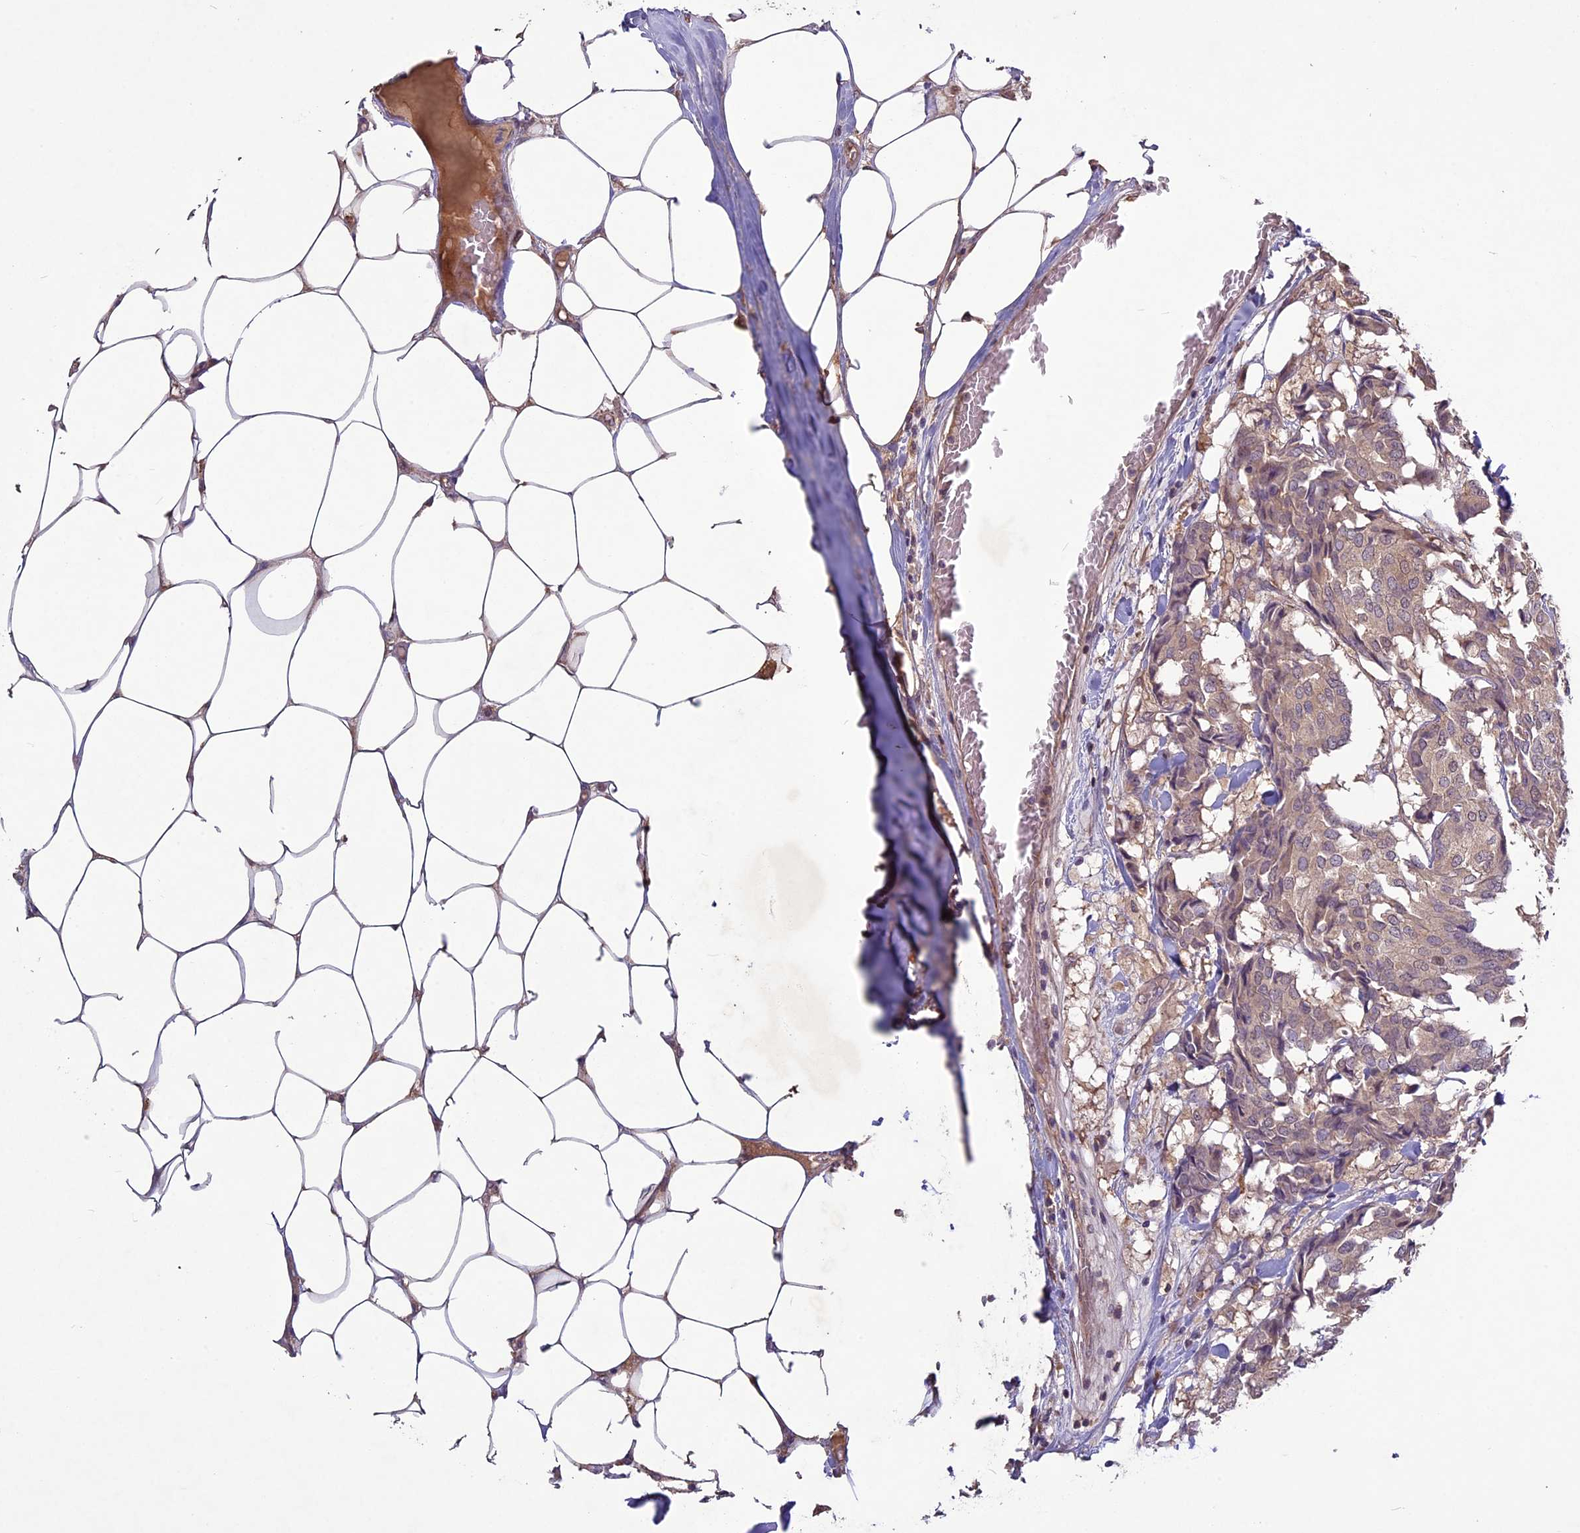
{"staining": {"intensity": "weak", "quantity": ">75%", "location": "cytoplasmic/membranous,nuclear"}, "tissue": "breast cancer", "cell_type": "Tumor cells", "image_type": "cancer", "snomed": [{"axis": "morphology", "description": "Duct carcinoma"}, {"axis": "topography", "description": "Breast"}], "caption": "Immunohistochemistry (IHC) image of breast cancer stained for a protein (brown), which displays low levels of weak cytoplasmic/membranous and nuclear staining in about >75% of tumor cells.", "gene": "C3orf70", "patient": {"sex": "female", "age": 75}}